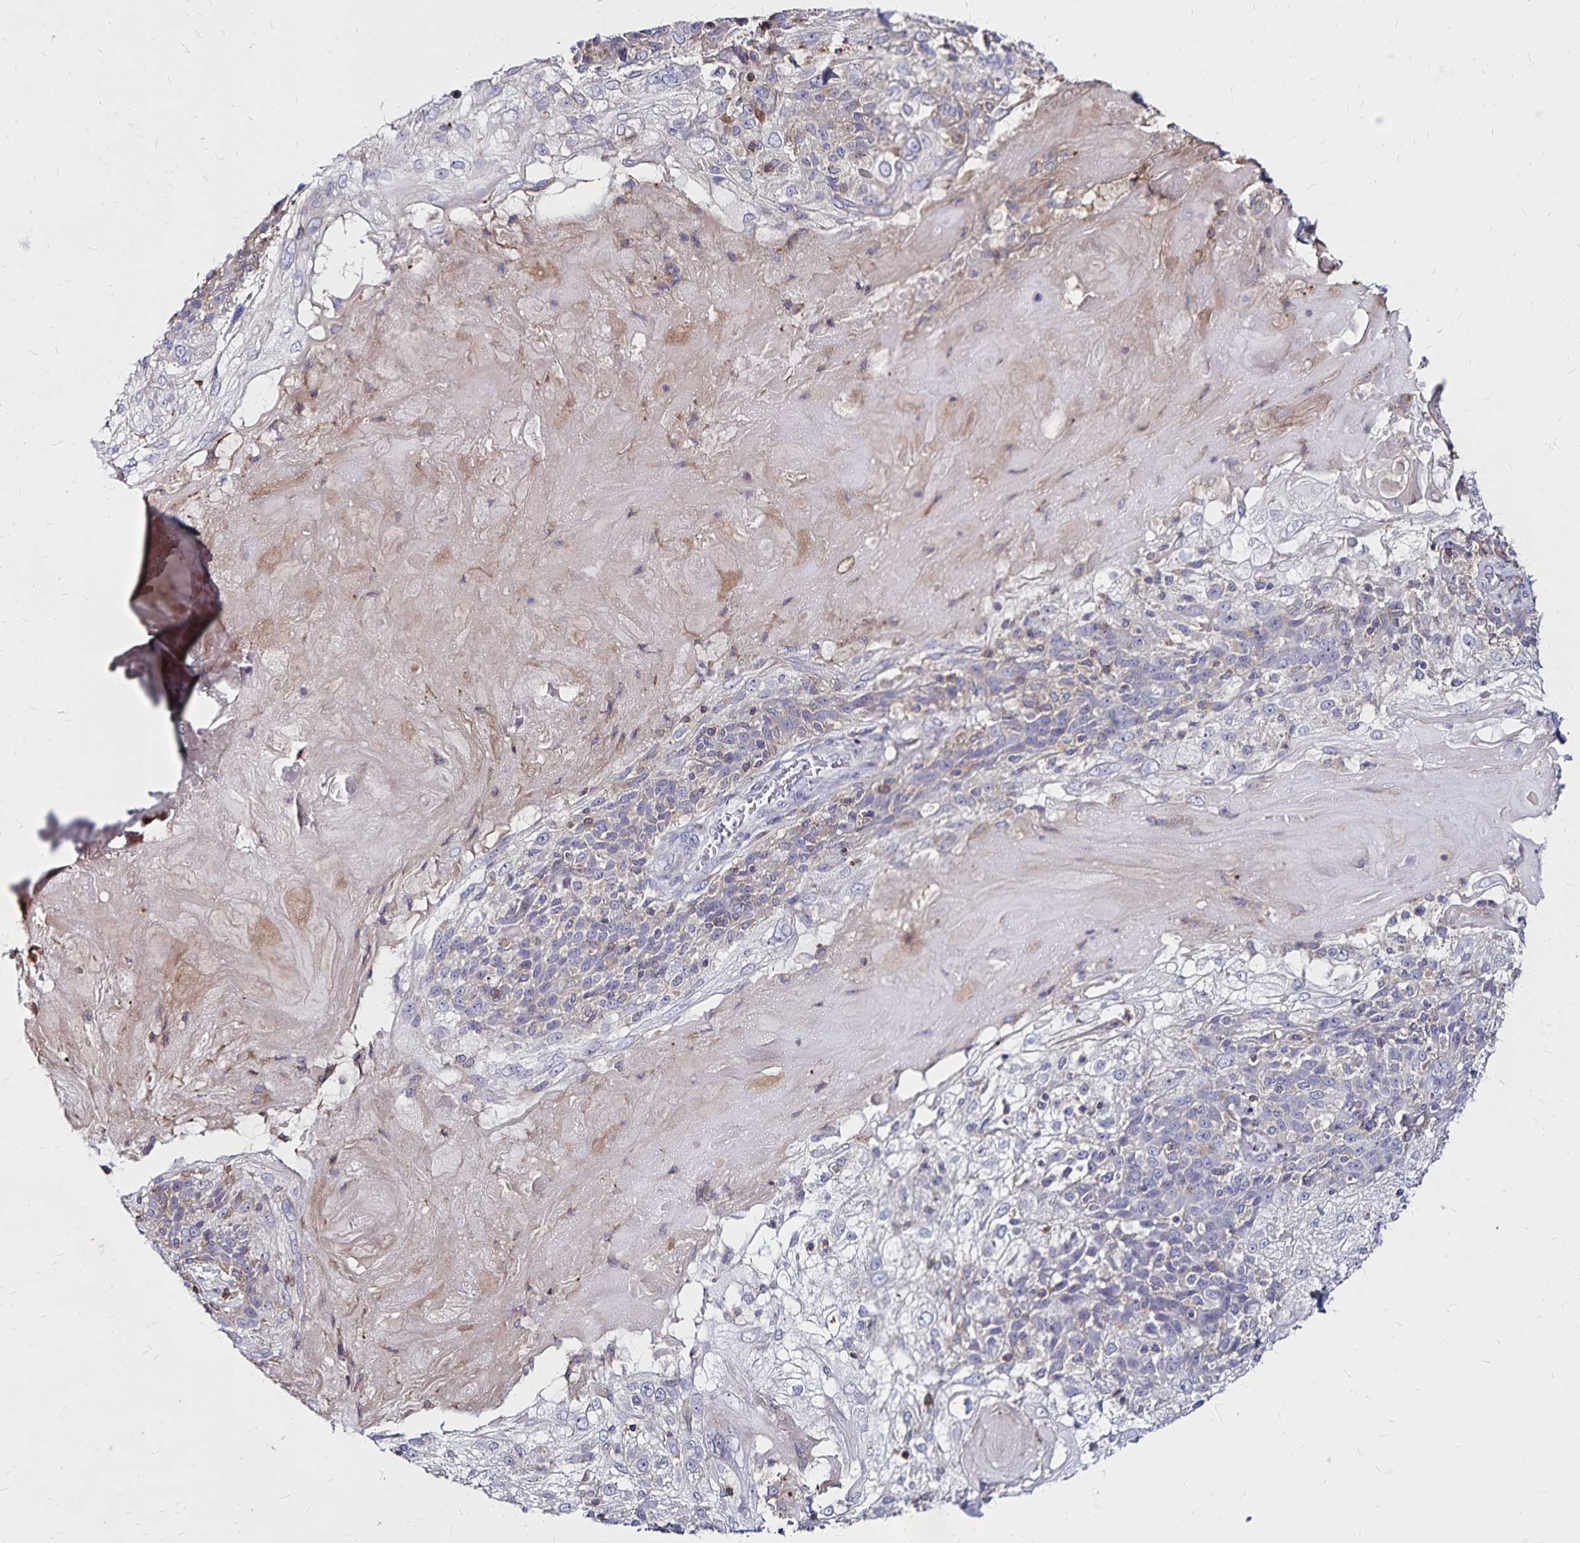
{"staining": {"intensity": "weak", "quantity": "<25%", "location": "cytoplasmic/membranous"}, "tissue": "skin cancer", "cell_type": "Tumor cells", "image_type": "cancer", "snomed": [{"axis": "morphology", "description": "Normal tissue, NOS"}, {"axis": "morphology", "description": "Squamous cell carcinoma, NOS"}, {"axis": "topography", "description": "Skin"}], "caption": "Photomicrograph shows no protein positivity in tumor cells of skin cancer tissue. (DAB (3,3'-diaminobenzidine) IHC visualized using brightfield microscopy, high magnification).", "gene": "NAGPA", "patient": {"sex": "female", "age": 83}}